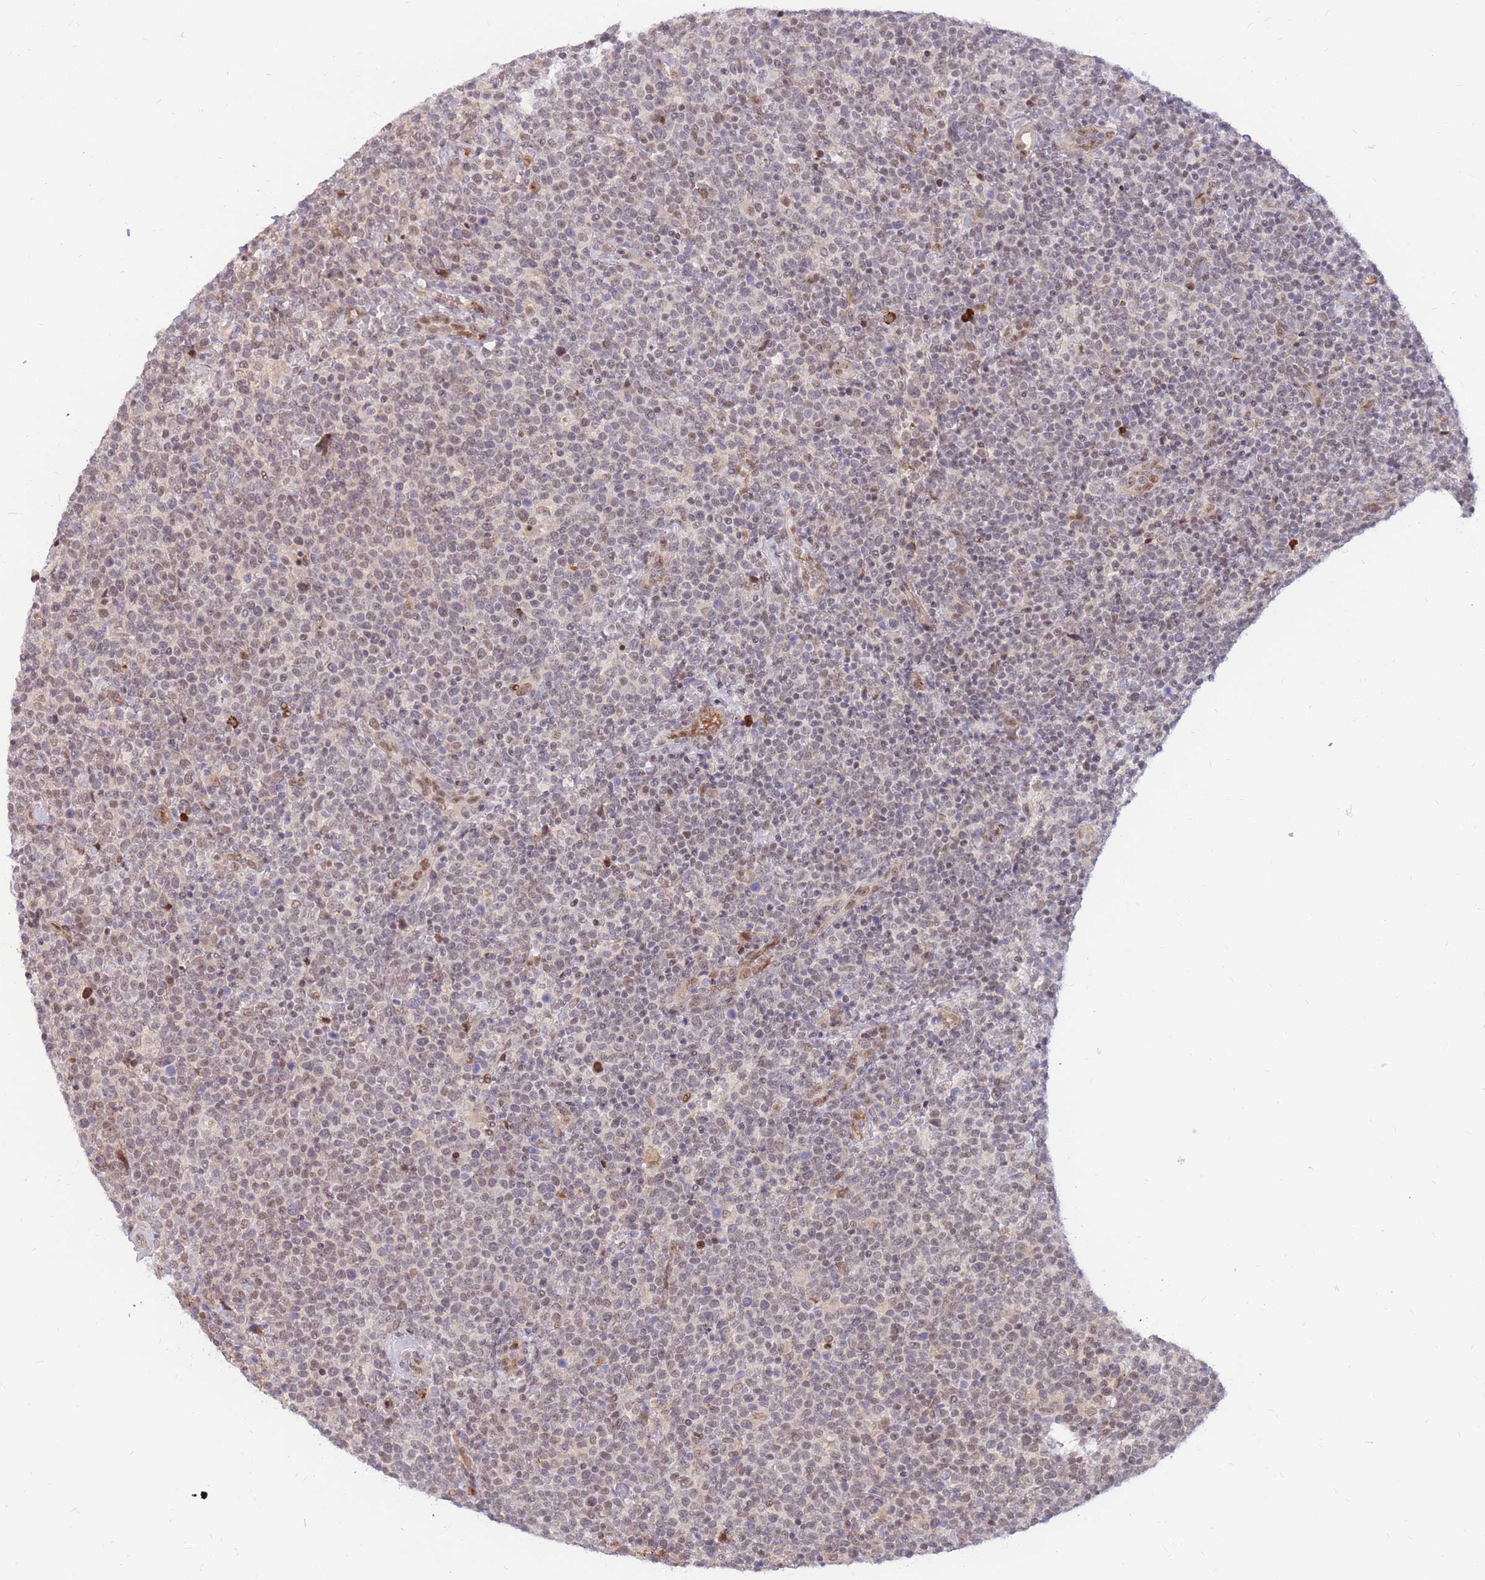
{"staining": {"intensity": "weak", "quantity": "25%-75%", "location": "nuclear"}, "tissue": "lymphoma", "cell_type": "Tumor cells", "image_type": "cancer", "snomed": [{"axis": "morphology", "description": "Malignant lymphoma, non-Hodgkin's type, High grade"}, {"axis": "topography", "description": "Lymph node"}], "caption": "Immunohistochemical staining of human high-grade malignant lymphoma, non-Hodgkin's type shows low levels of weak nuclear staining in approximately 25%-75% of tumor cells.", "gene": "ERICH6B", "patient": {"sex": "male", "age": 61}}